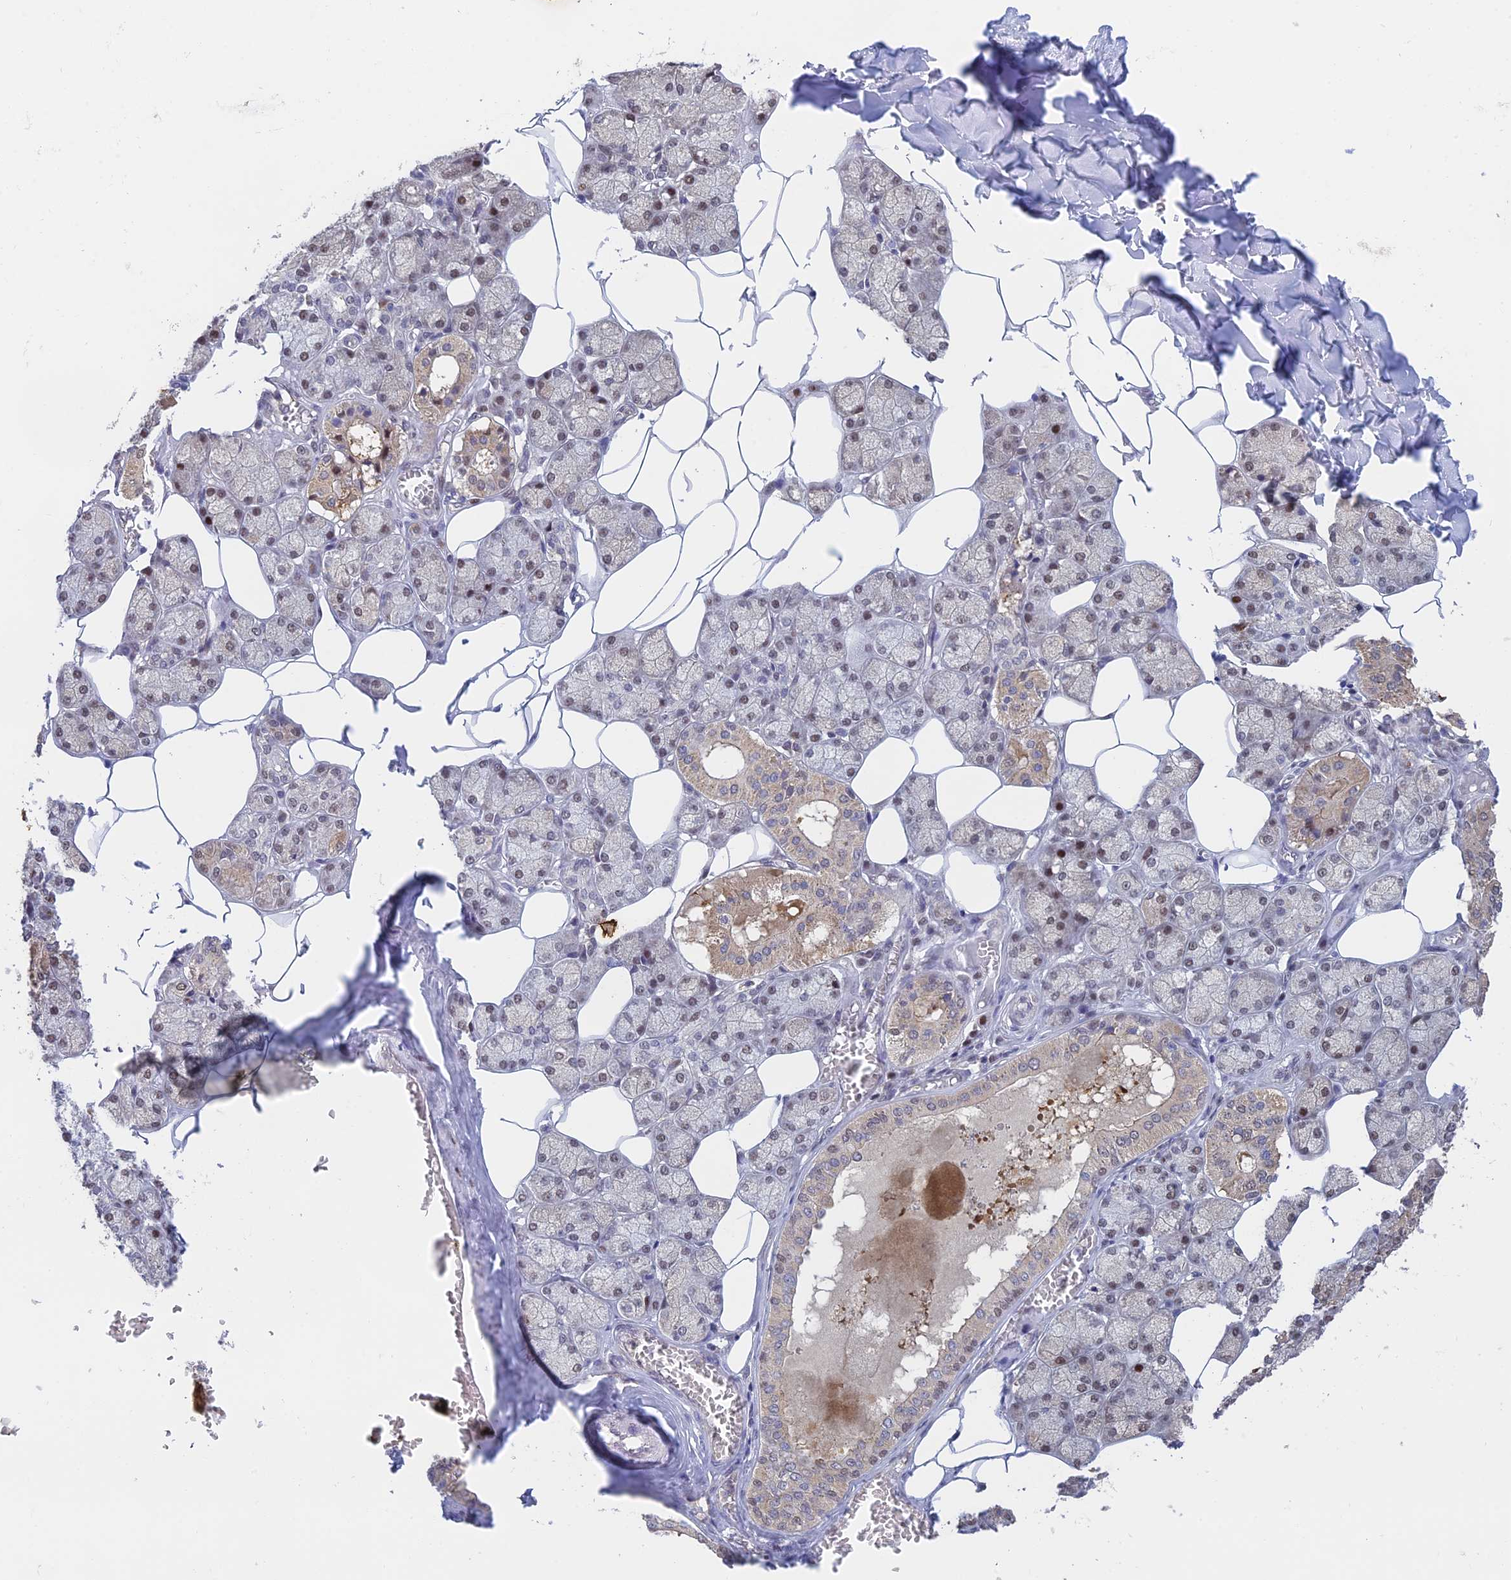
{"staining": {"intensity": "moderate", "quantity": "25%-75%", "location": "cytoplasmic/membranous,nuclear"}, "tissue": "salivary gland", "cell_type": "Glandular cells", "image_type": "normal", "snomed": [{"axis": "morphology", "description": "Normal tissue, NOS"}, {"axis": "topography", "description": "Salivary gland"}], "caption": "An immunohistochemistry (IHC) histopathology image of benign tissue is shown. Protein staining in brown shows moderate cytoplasmic/membranous,nuclear positivity in salivary gland within glandular cells.", "gene": "MRPL17", "patient": {"sex": "male", "age": 62}}